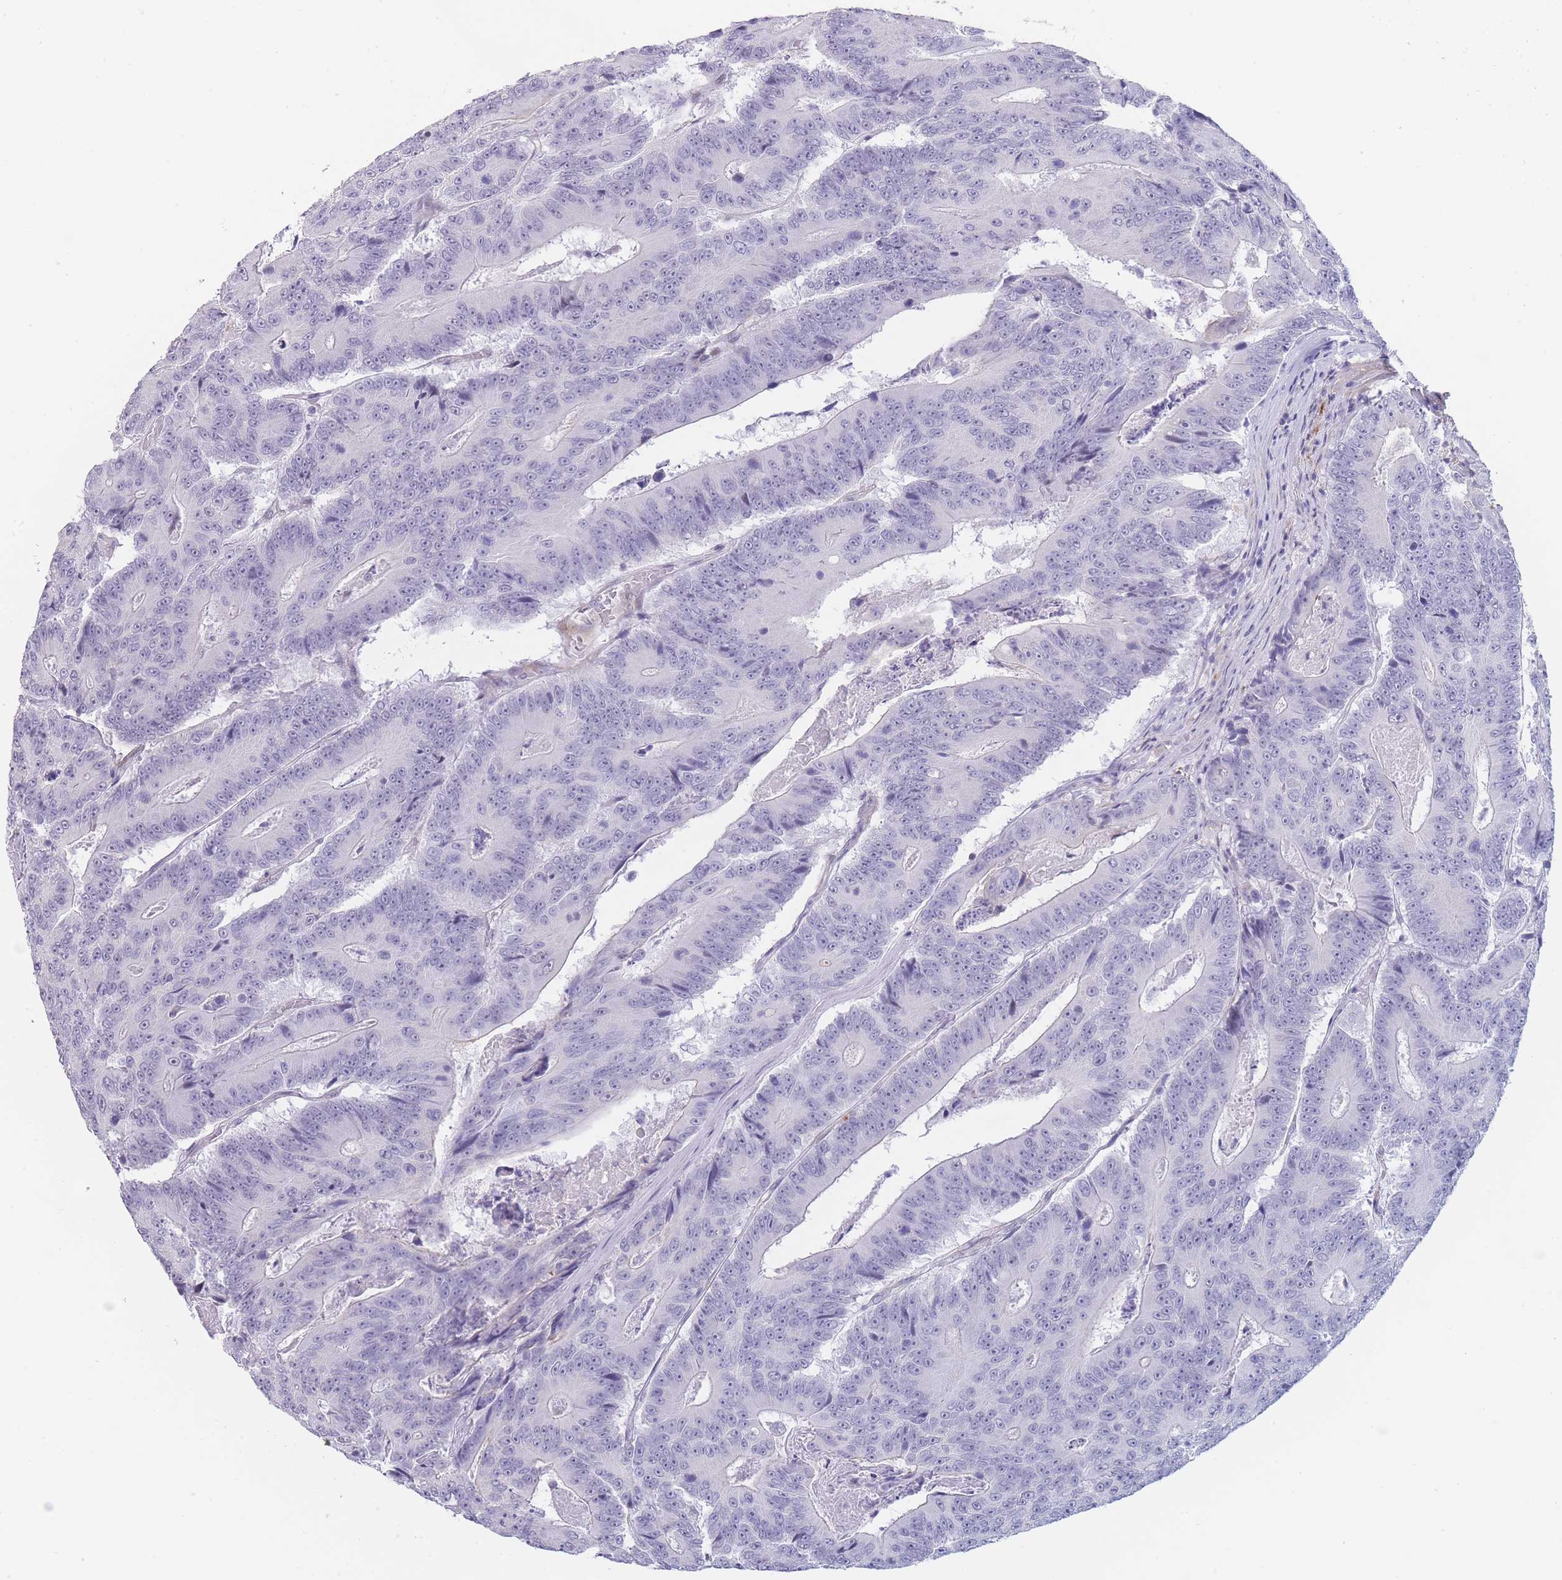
{"staining": {"intensity": "negative", "quantity": "none", "location": "none"}, "tissue": "colorectal cancer", "cell_type": "Tumor cells", "image_type": "cancer", "snomed": [{"axis": "morphology", "description": "Adenocarcinoma, NOS"}, {"axis": "topography", "description": "Colon"}], "caption": "High power microscopy image of an immunohistochemistry micrograph of colorectal cancer, revealing no significant positivity in tumor cells.", "gene": "ASAP3", "patient": {"sex": "male", "age": 83}}